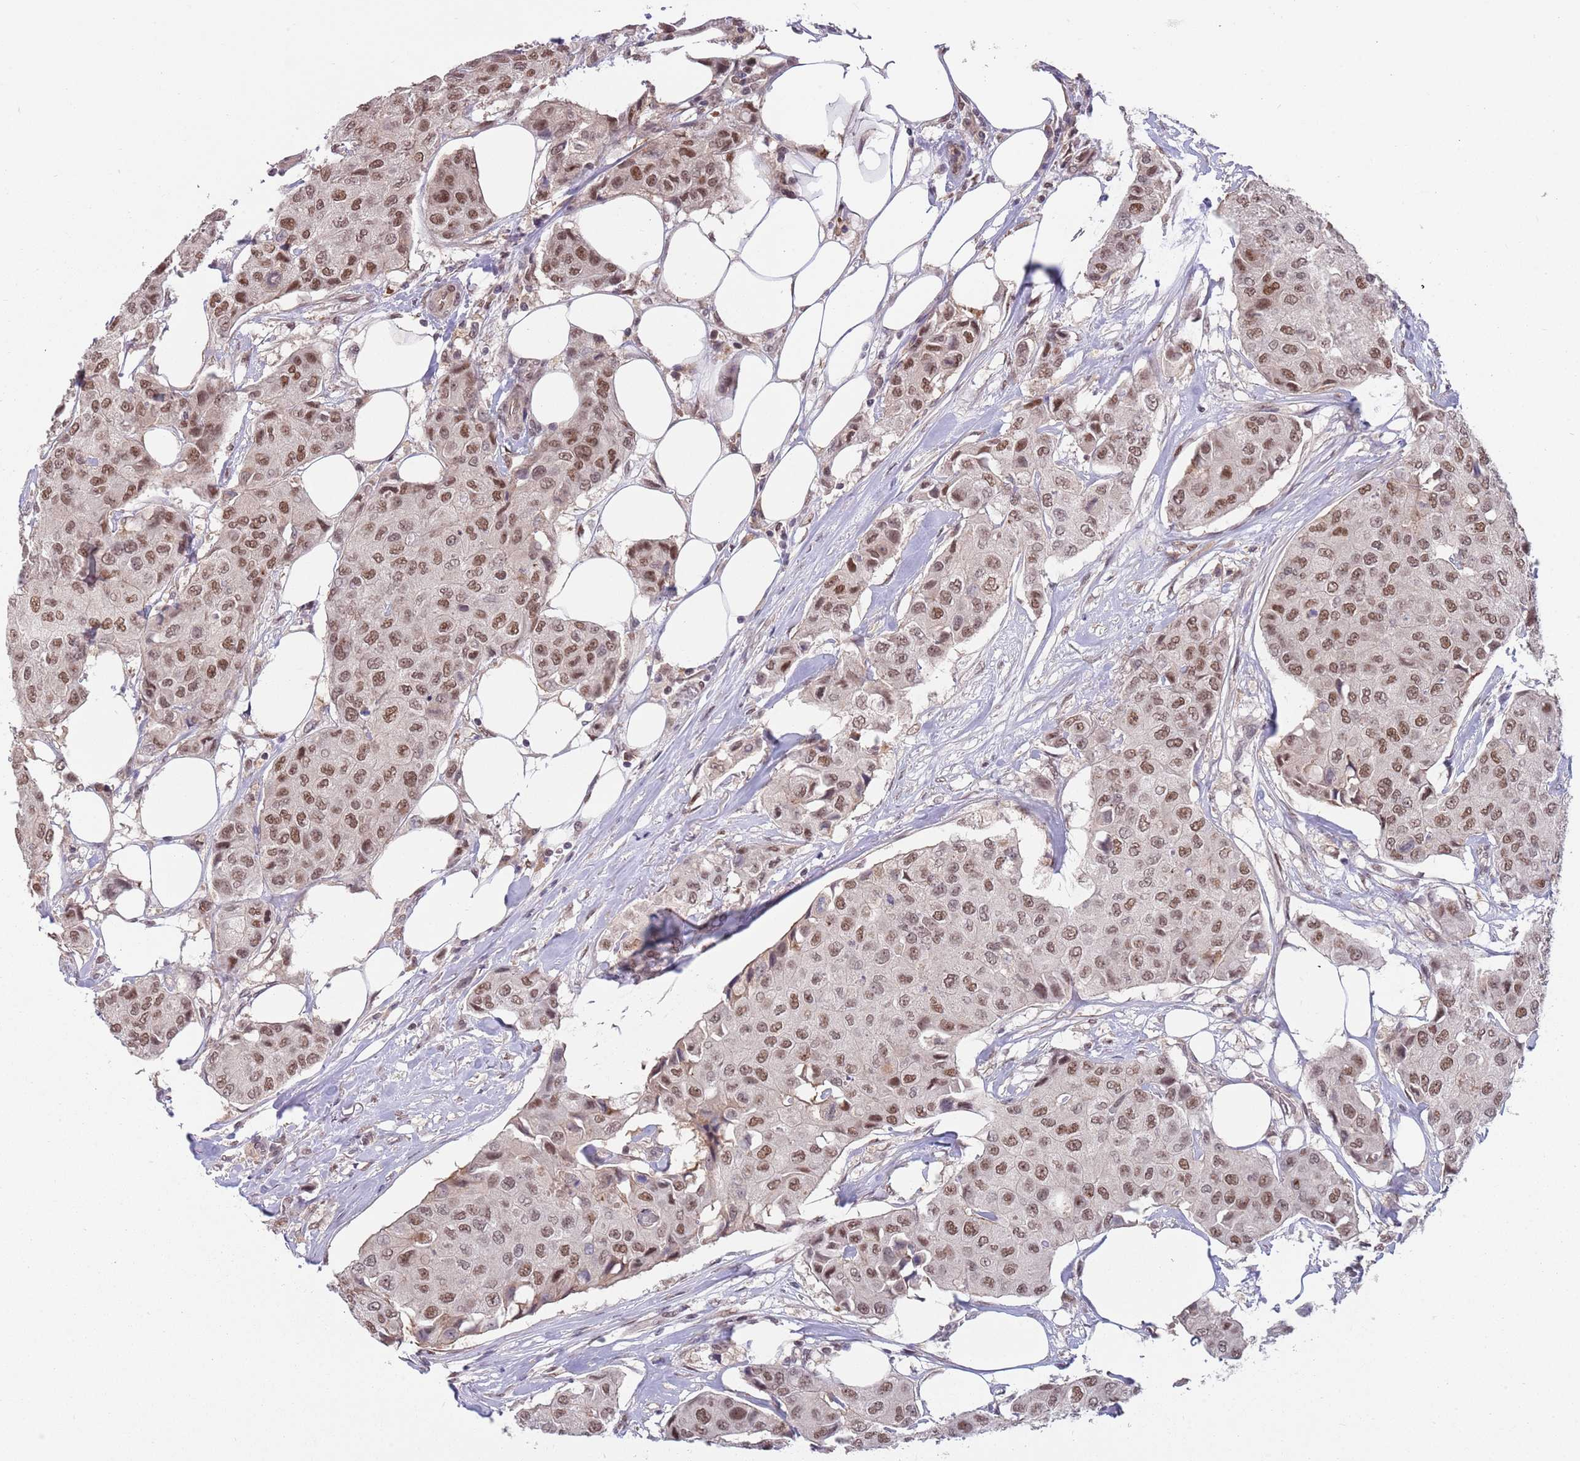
{"staining": {"intensity": "moderate", "quantity": ">75%", "location": "nuclear"}, "tissue": "breast cancer", "cell_type": "Tumor cells", "image_type": "cancer", "snomed": [{"axis": "morphology", "description": "Duct carcinoma"}, {"axis": "topography", "description": "Breast"}], "caption": "A high-resolution image shows immunohistochemistry staining of breast cancer (intraductal carcinoma), which exhibits moderate nuclear staining in about >75% of tumor cells. (IHC, brightfield microscopy, high magnification).", "gene": "ZBTB7A", "patient": {"sex": "female", "age": 80}}